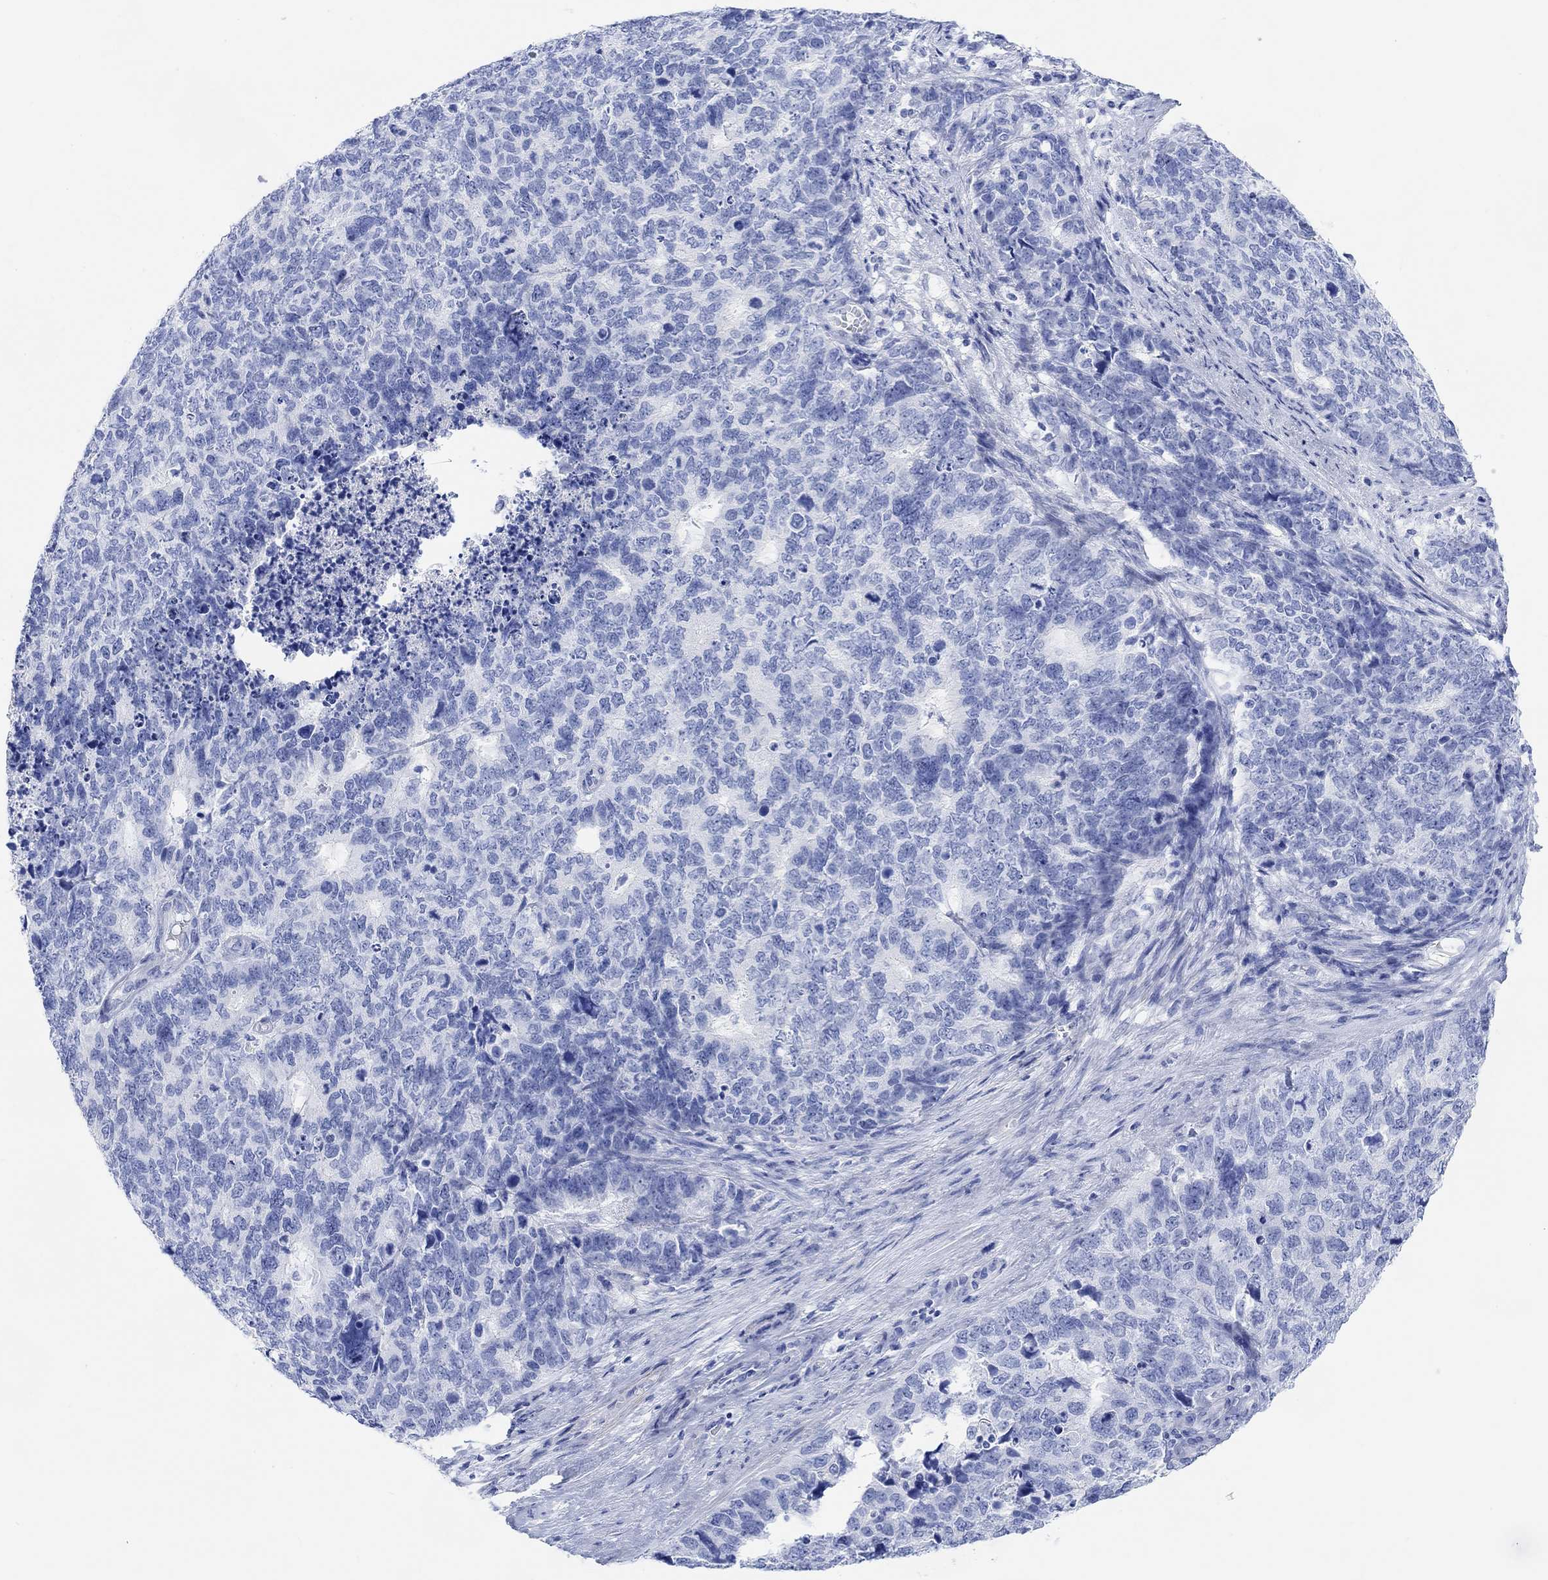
{"staining": {"intensity": "negative", "quantity": "none", "location": "none"}, "tissue": "cervical cancer", "cell_type": "Tumor cells", "image_type": "cancer", "snomed": [{"axis": "morphology", "description": "Squamous cell carcinoma, NOS"}, {"axis": "topography", "description": "Cervix"}], "caption": "The IHC histopathology image has no significant positivity in tumor cells of cervical cancer tissue.", "gene": "ANKRD33", "patient": {"sex": "female", "age": 63}}